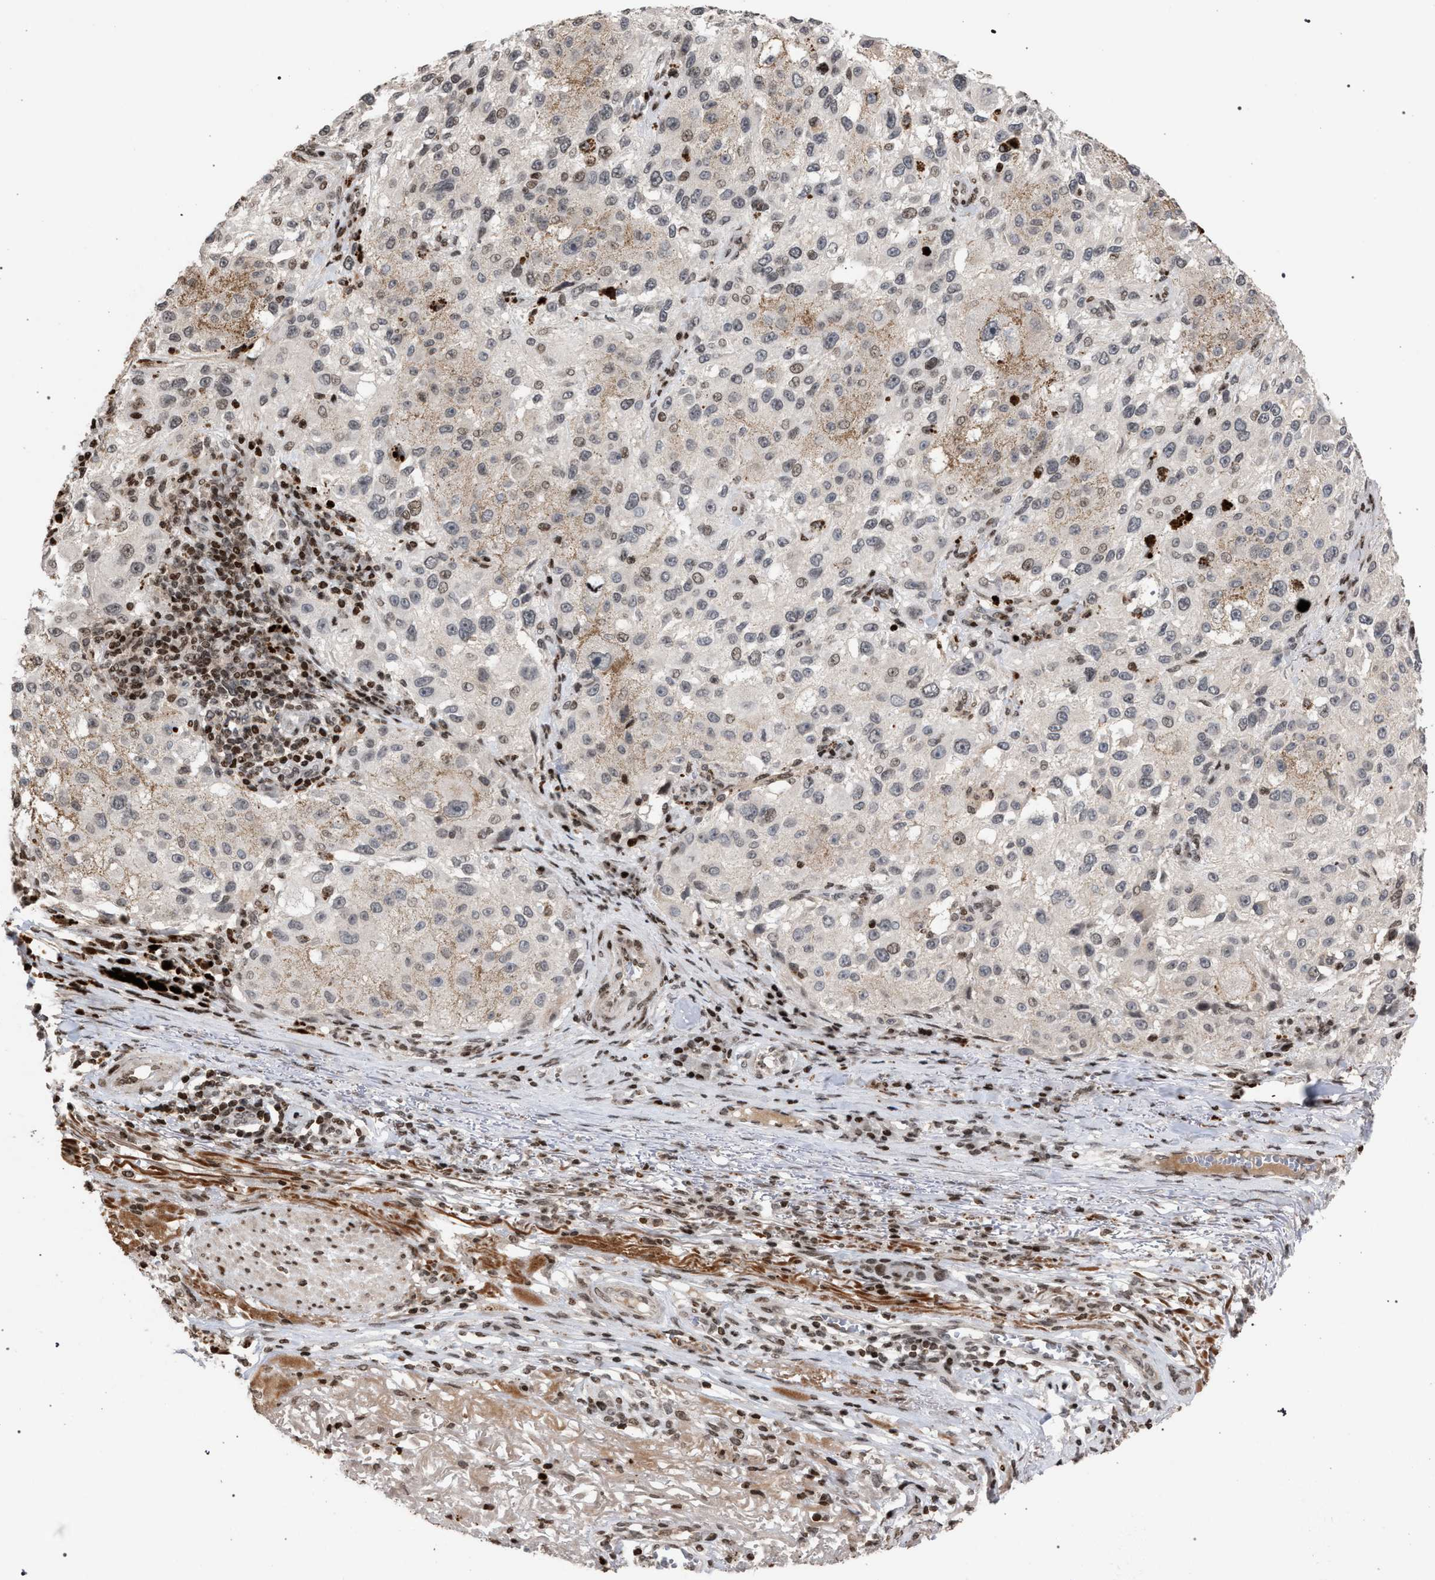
{"staining": {"intensity": "weak", "quantity": "<25%", "location": "nuclear"}, "tissue": "melanoma", "cell_type": "Tumor cells", "image_type": "cancer", "snomed": [{"axis": "morphology", "description": "Necrosis, NOS"}, {"axis": "morphology", "description": "Malignant melanoma, NOS"}, {"axis": "topography", "description": "Skin"}], "caption": "A micrograph of malignant melanoma stained for a protein reveals no brown staining in tumor cells. (DAB (3,3'-diaminobenzidine) immunohistochemistry visualized using brightfield microscopy, high magnification).", "gene": "FOXD3", "patient": {"sex": "female", "age": 87}}